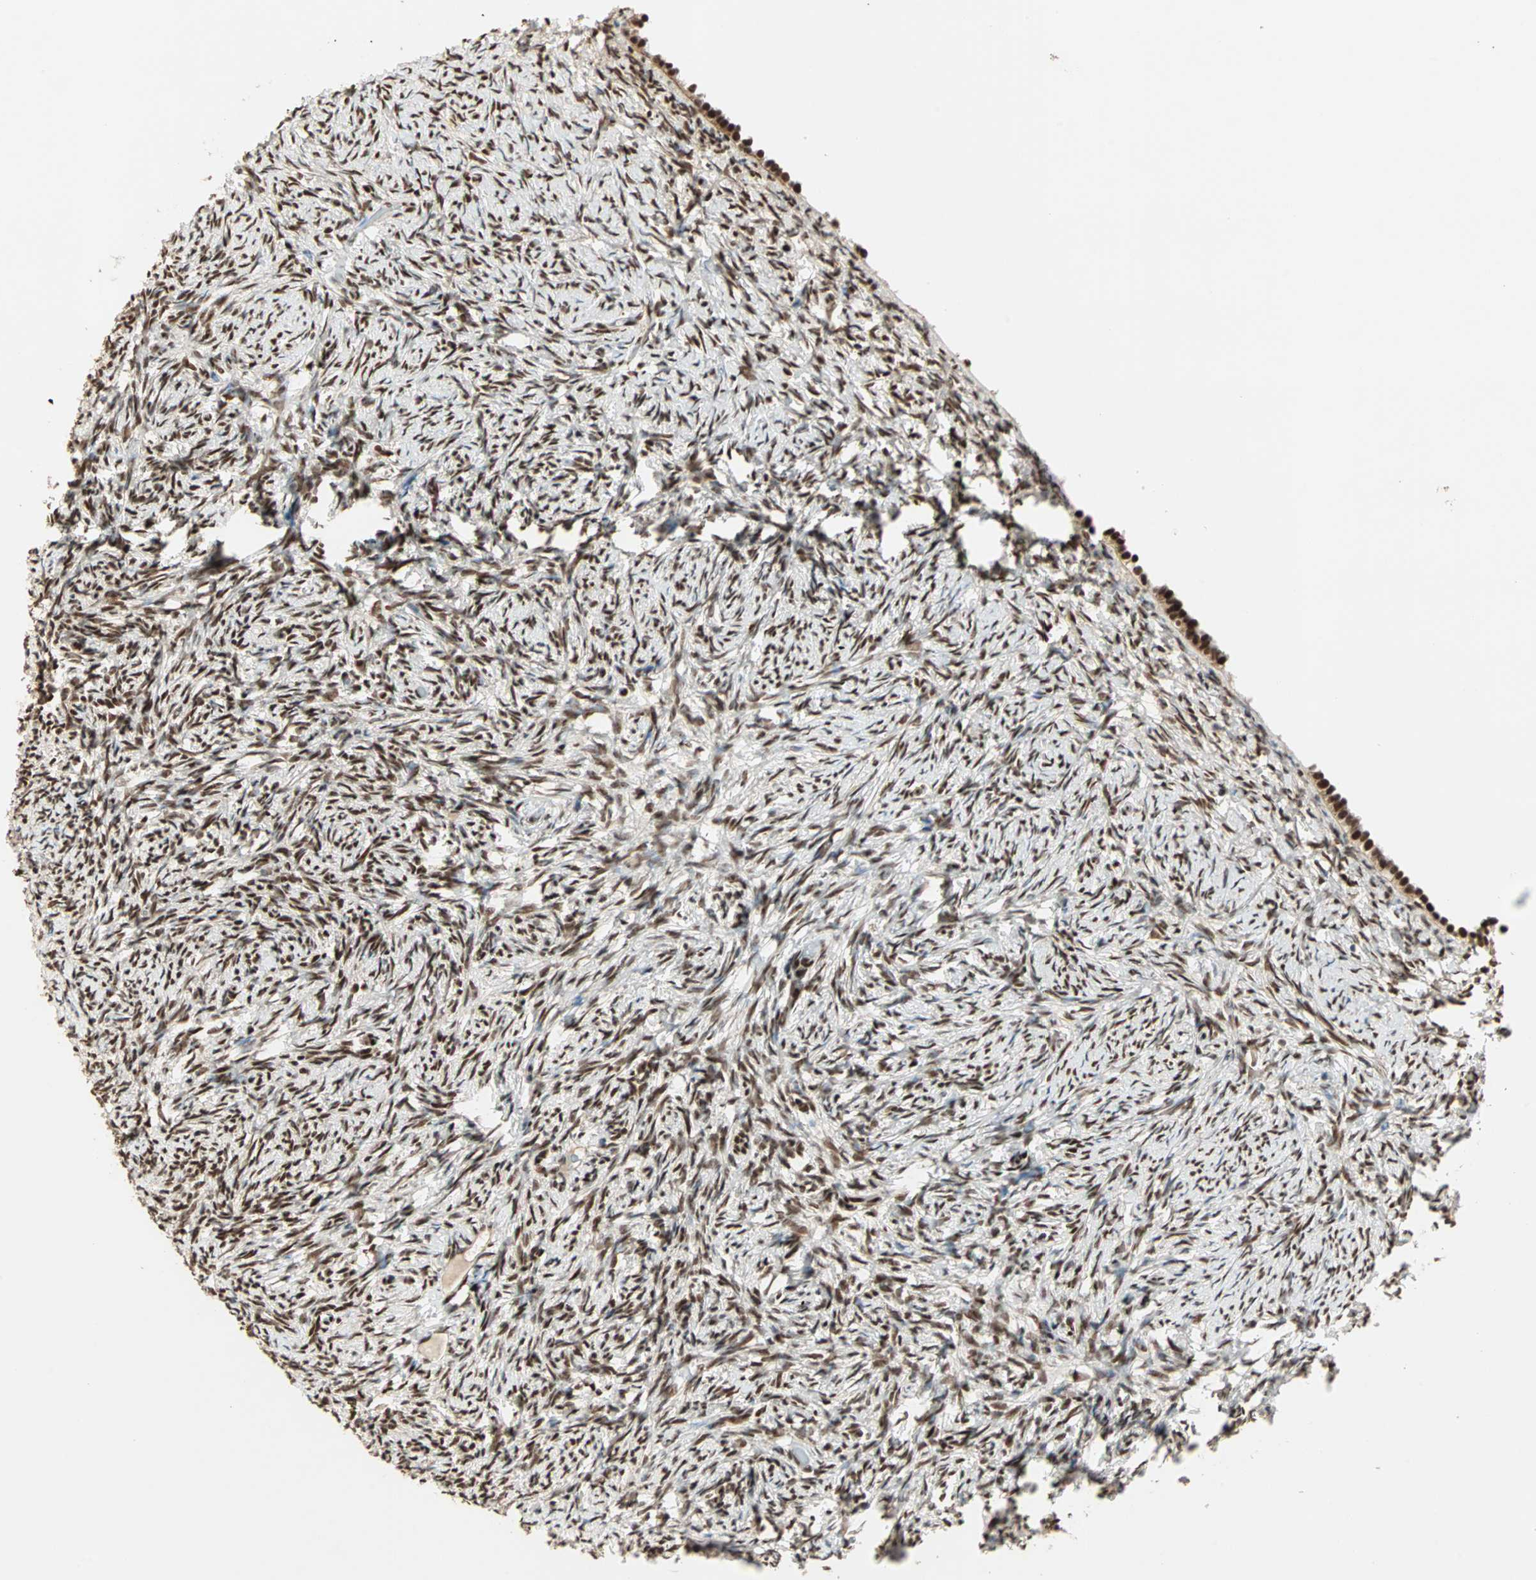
{"staining": {"intensity": "strong", "quantity": ">75%", "location": "nuclear"}, "tissue": "ovary", "cell_type": "Ovarian stroma cells", "image_type": "normal", "snomed": [{"axis": "morphology", "description": "Normal tissue, NOS"}, {"axis": "topography", "description": "Ovary"}], "caption": "IHC of benign human ovary shows high levels of strong nuclear positivity in approximately >75% of ovarian stroma cells.", "gene": "BLM", "patient": {"sex": "female", "age": 60}}